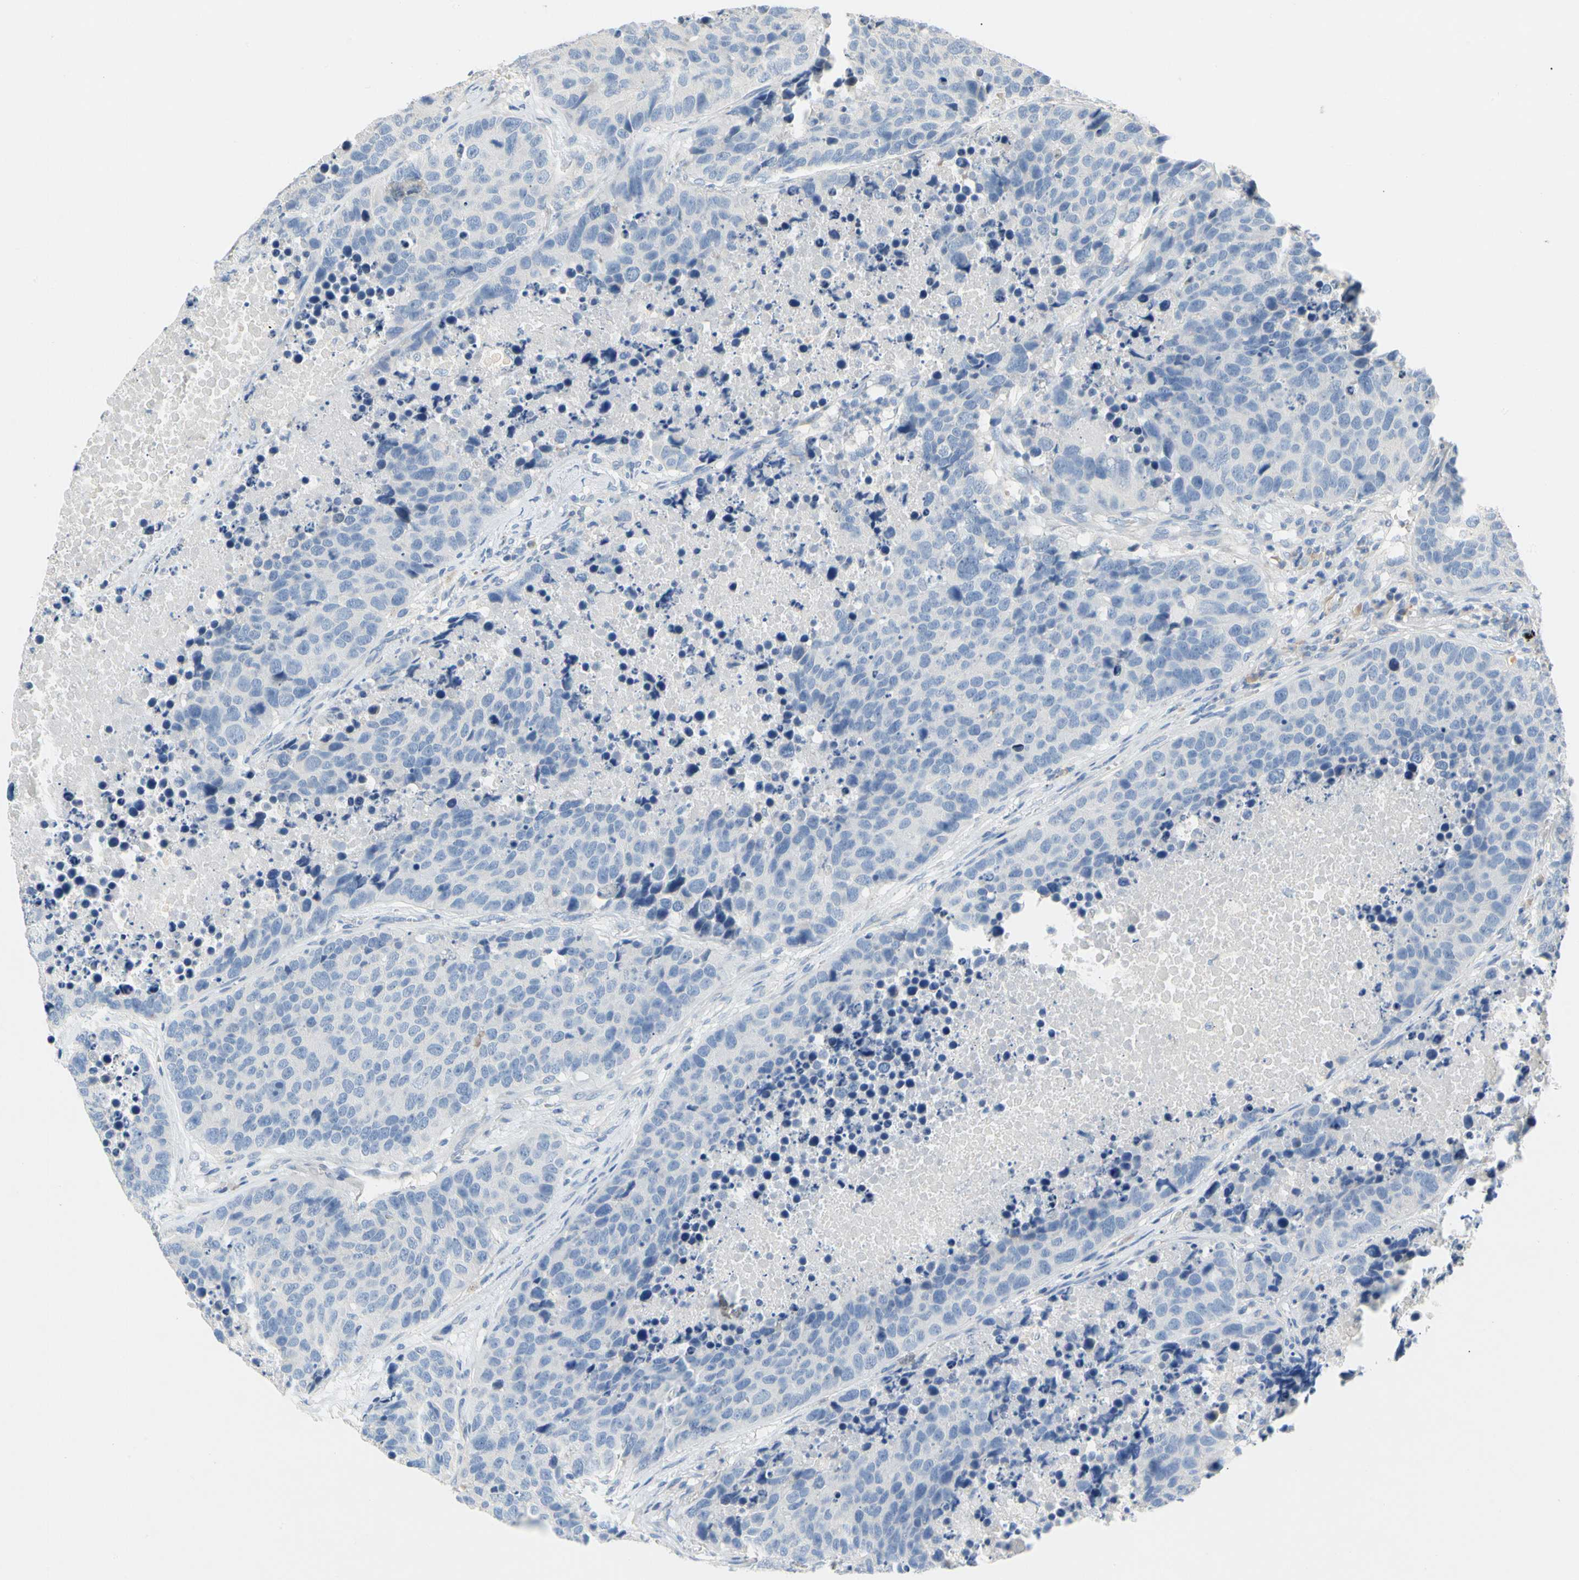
{"staining": {"intensity": "negative", "quantity": "none", "location": "none"}, "tissue": "carcinoid", "cell_type": "Tumor cells", "image_type": "cancer", "snomed": [{"axis": "morphology", "description": "Carcinoid, malignant, NOS"}, {"axis": "topography", "description": "Lung"}], "caption": "Image shows no significant protein staining in tumor cells of carcinoid (malignant). (DAB (3,3'-diaminobenzidine) immunohistochemistry visualized using brightfield microscopy, high magnification).", "gene": "CCM2L", "patient": {"sex": "male", "age": 60}}